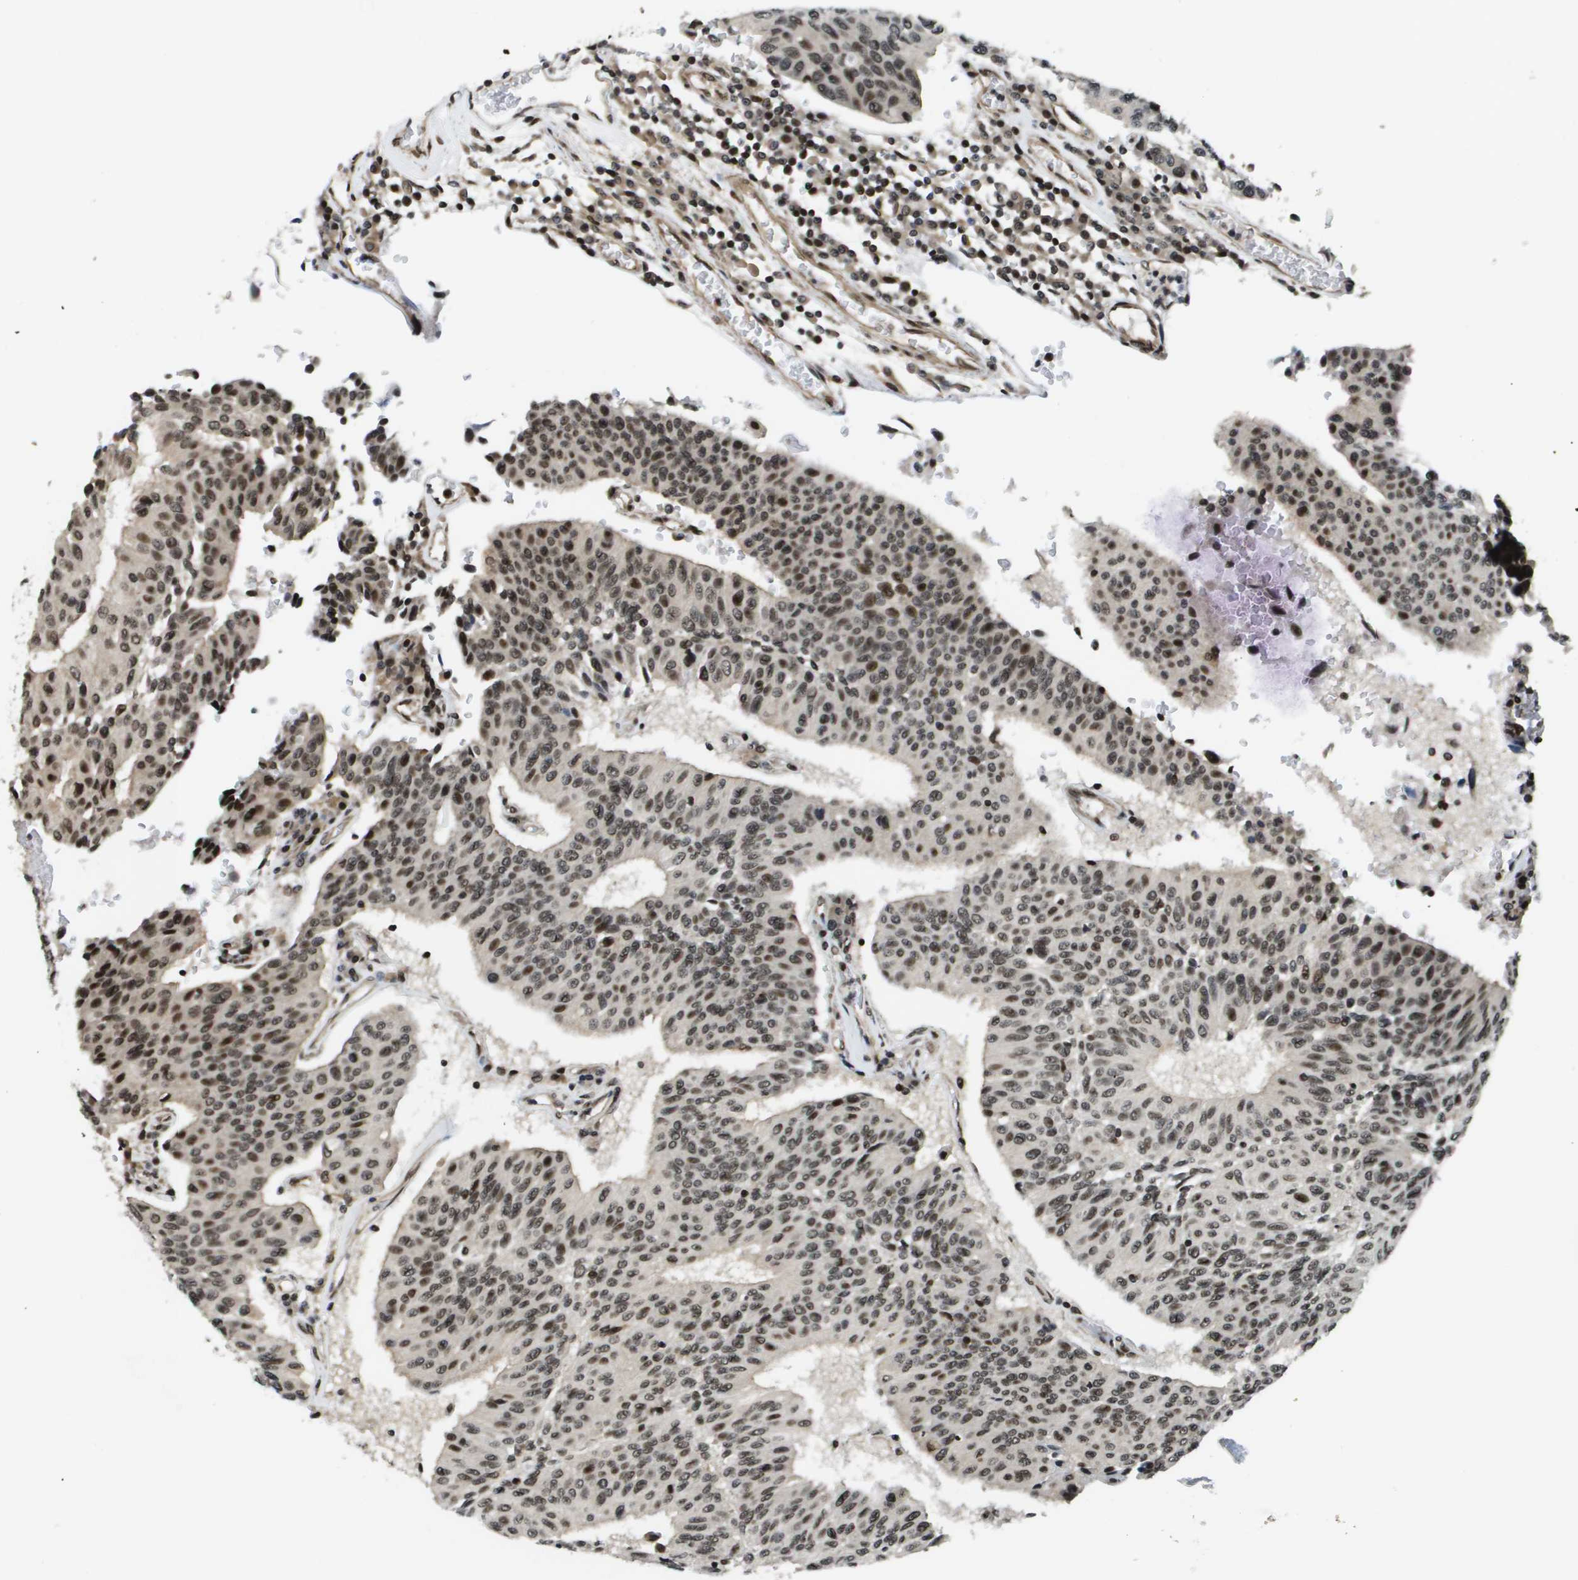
{"staining": {"intensity": "moderate", "quantity": ">75%", "location": "nuclear"}, "tissue": "urothelial cancer", "cell_type": "Tumor cells", "image_type": "cancer", "snomed": [{"axis": "morphology", "description": "Urothelial carcinoma, High grade"}, {"axis": "topography", "description": "Urinary bladder"}], "caption": "This photomicrograph shows urothelial carcinoma (high-grade) stained with immunohistochemistry to label a protein in brown. The nuclear of tumor cells show moderate positivity for the protein. Nuclei are counter-stained blue.", "gene": "RECQL4", "patient": {"sex": "male", "age": 66}}